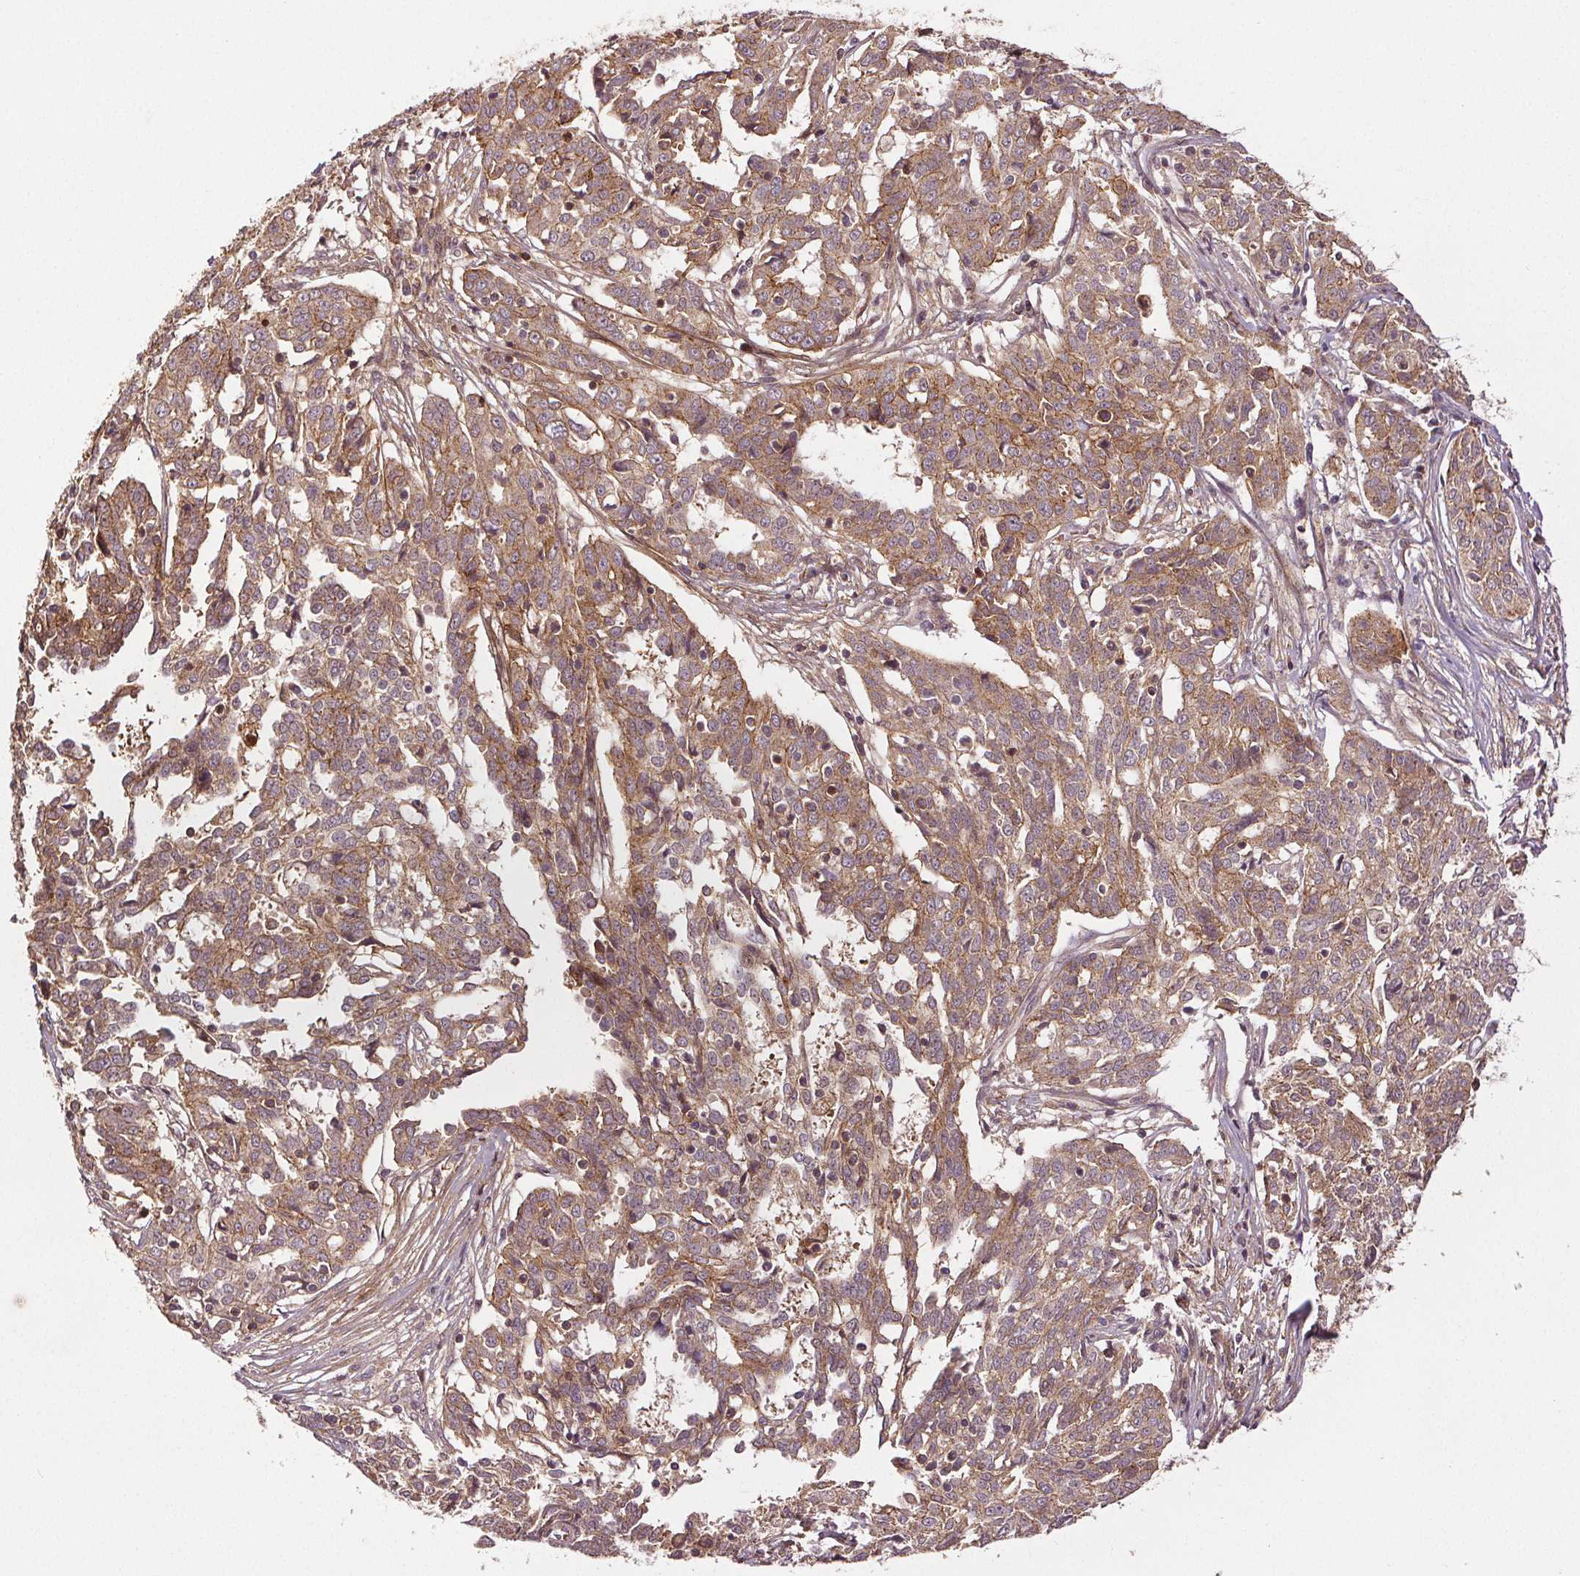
{"staining": {"intensity": "moderate", "quantity": ">75%", "location": "cytoplasmic/membranous"}, "tissue": "ovarian cancer", "cell_type": "Tumor cells", "image_type": "cancer", "snomed": [{"axis": "morphology", "description": "Cystadenocarcinoma, serous, NOS"}, {"axis": "topography", "description": "Ovary"}], "caption": "Ovarian cancer (serous cystadenocarcinoma) stained for a protein (brown) shows moderate cytoplasmic/membranous positive positivity in approximately >75% of tumor cells.", "gene": "EPHB3", "patient": {"sex": "female", "age": 67}}